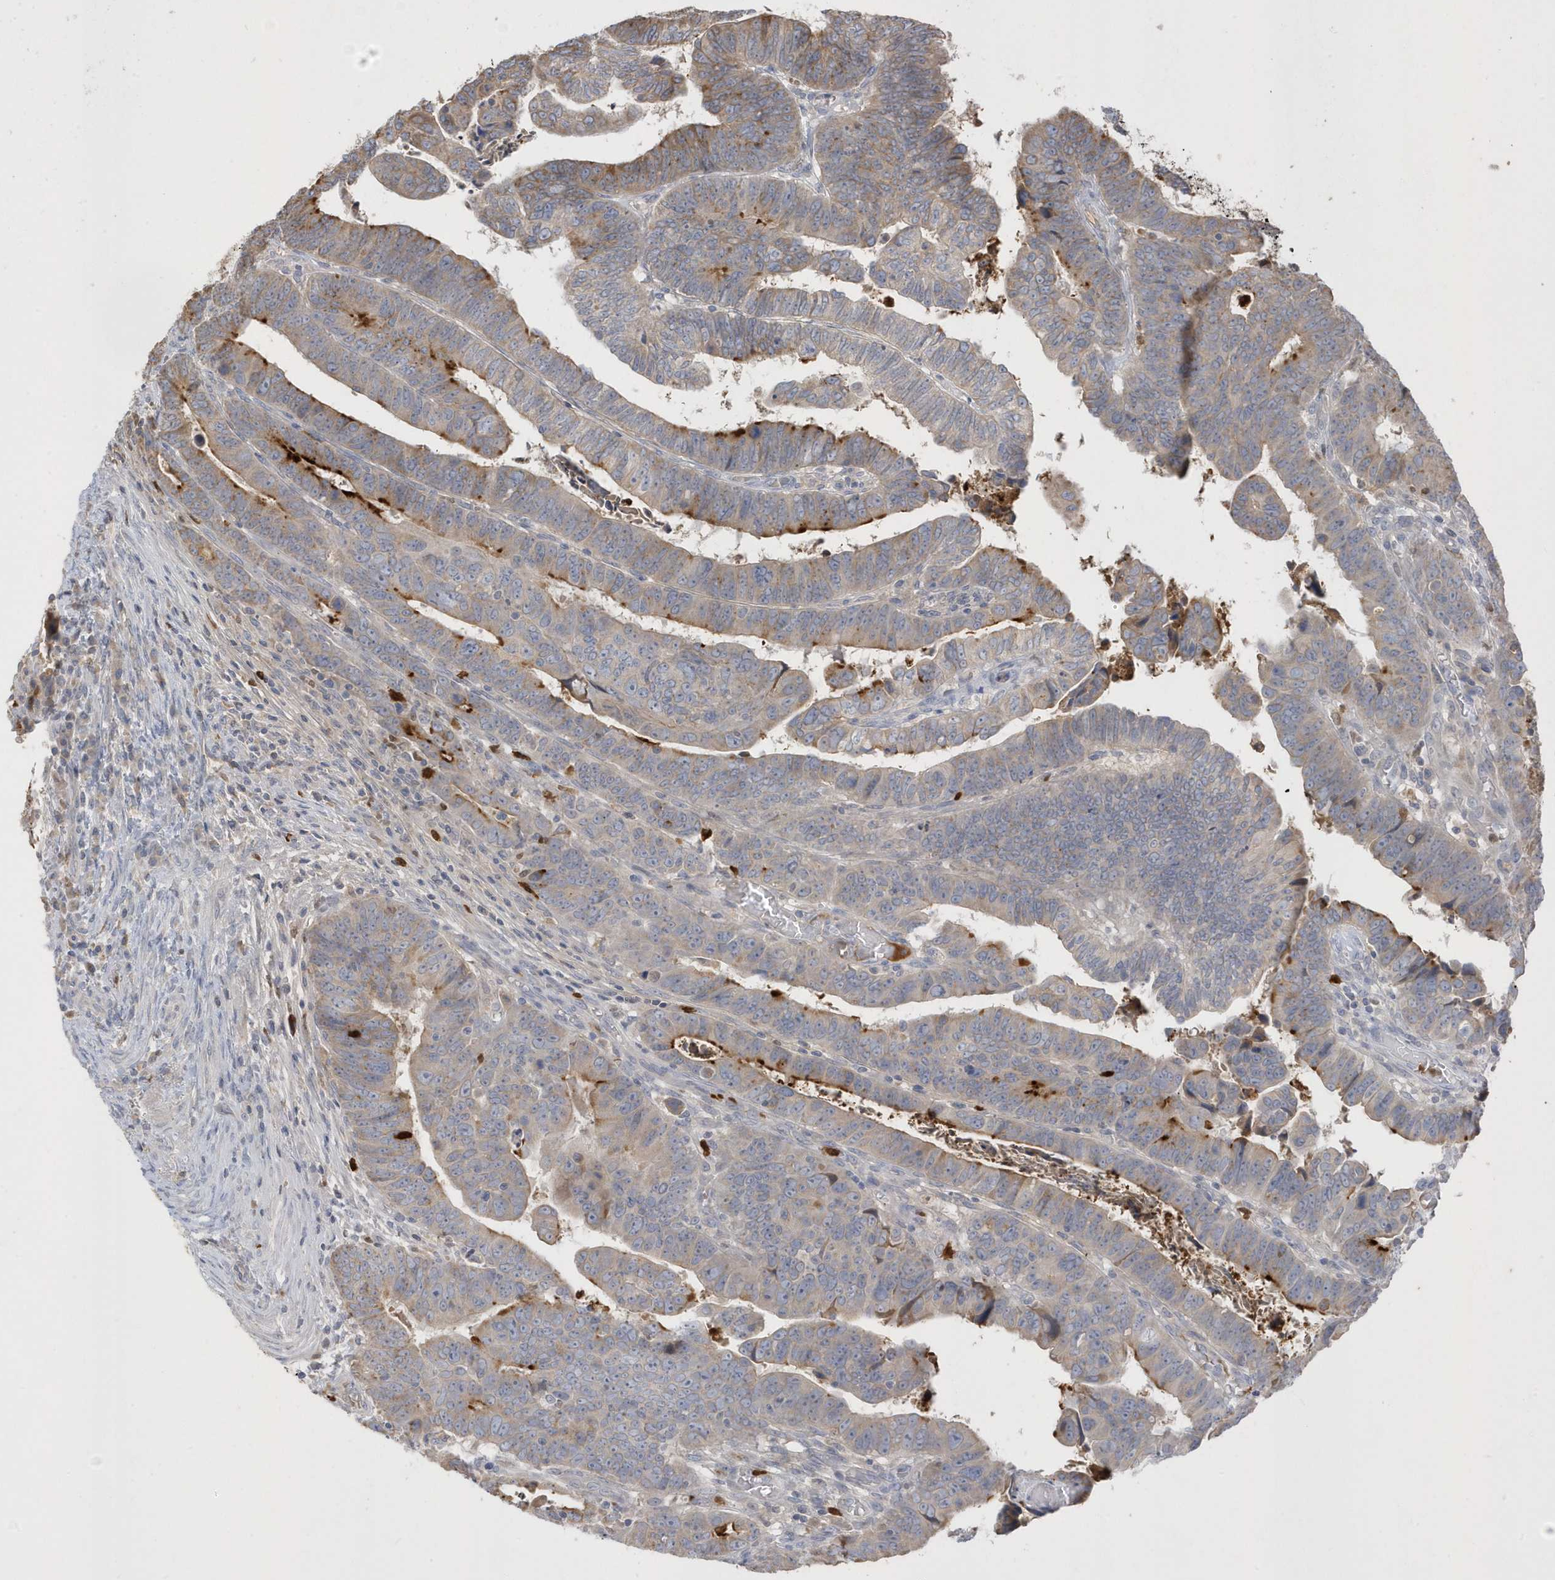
{"staining": {"intensity": "moderate", "quantity": "<25%", "location": "cytoplasmic/membranous"}, "tissue": "colorectal cancer", "cell_type": "Tumor cells", "image_type": "cancer", "snomed": [{"axis": "morphology", "description": "Normal tissue, NOS"}, {"axis": "morphology", "description": "Adenocarcinoma, NOS"}, {"axis": "topography", "description": "Rectum"}], "caption": "Tumor cells exhibit low levels of moderate cytoplasmic/membranous expression in about <25% of cells in colorectal adenocarcinoma. (IHC, brightfield microscopy, high magnification).", "gene": "DPP9", "patient": {"sex": "female", "age": 65}}